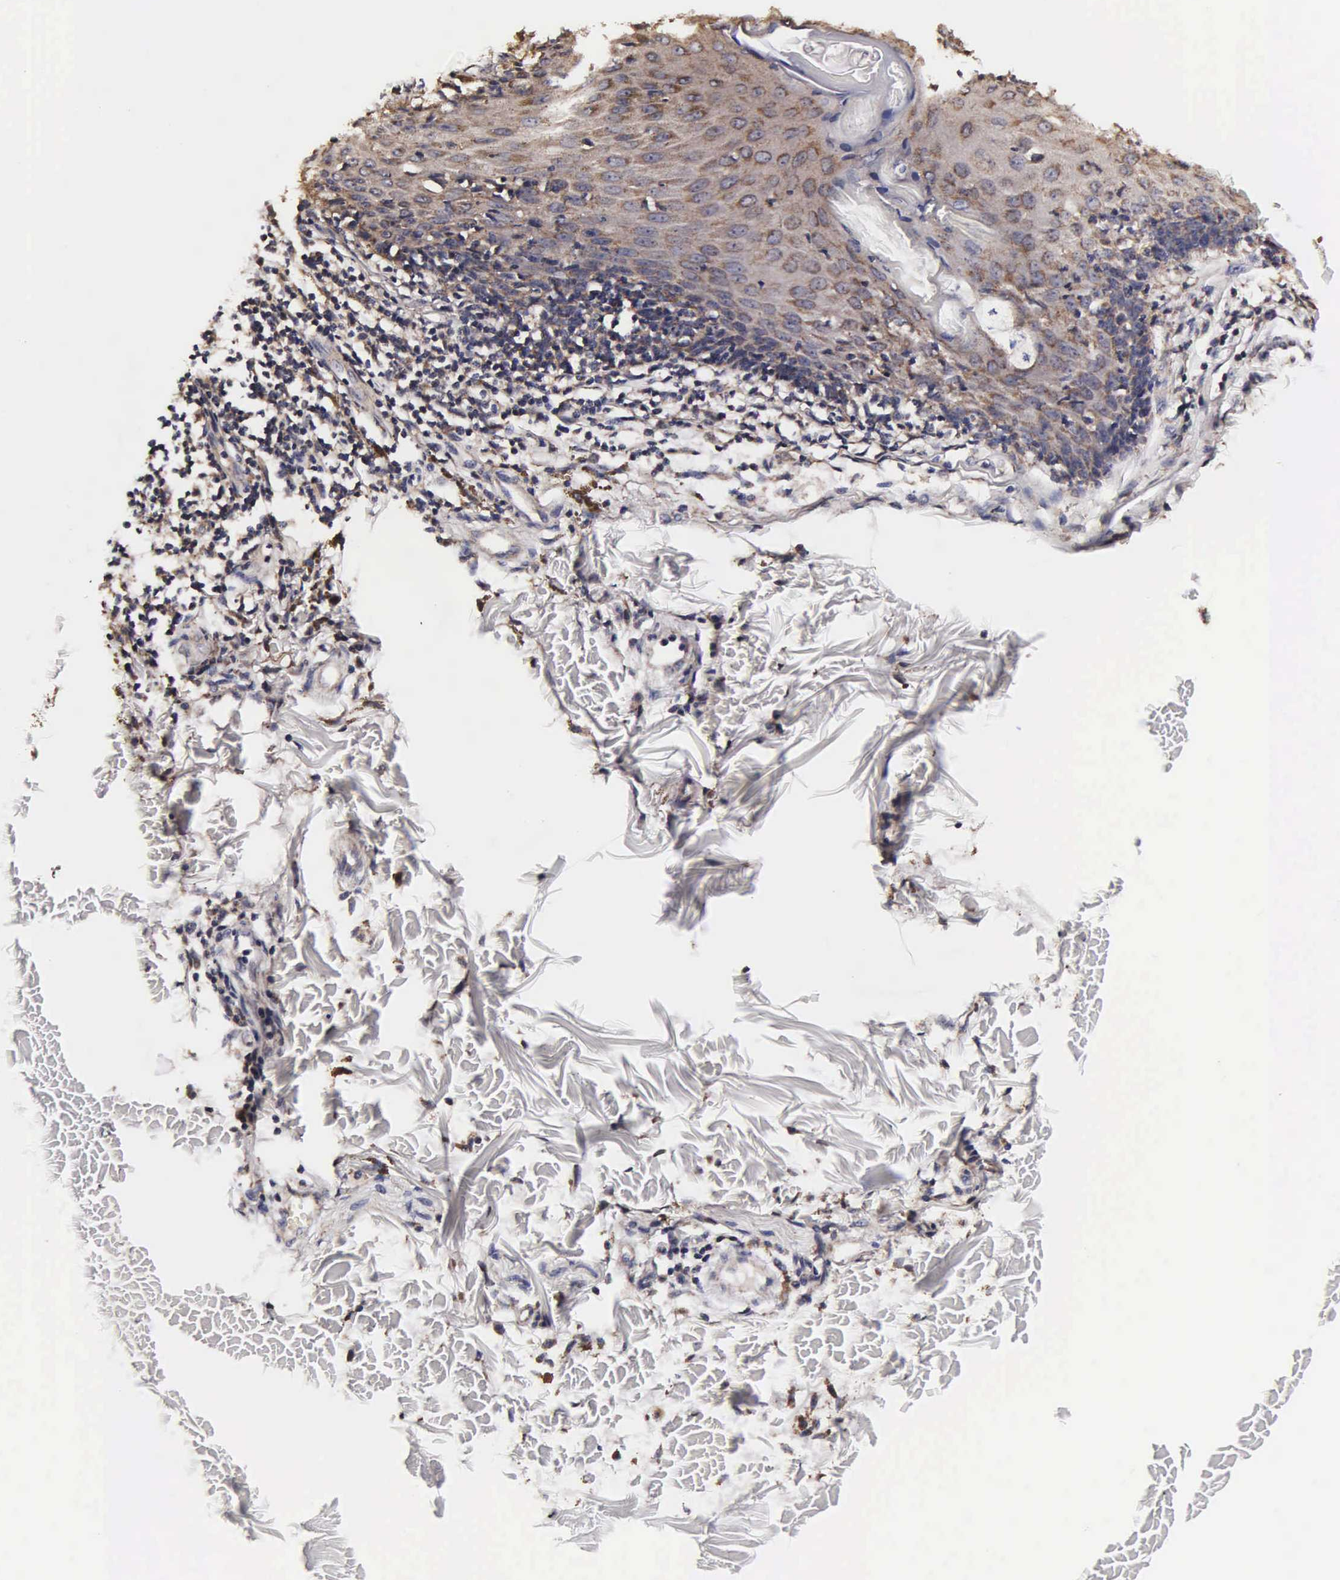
{"staining": {"intensity": "negative", "quantity": "none", "location": "none"}, "tissue": "melanoma", "cell_type": "Tumor cells", "image_type": "cancer", "snomed": [{"axis": "morphology", "description": "Malignant melanoma, NOS"}, {"axis": "topography", "description": "Skin"}], "caption": "The immunohistochemistry photomicrograph has no significant staining in tumor cells of melanoma tissue.", "gene": "PSMA3", "patient": {"sex": "female", "age": 52}}